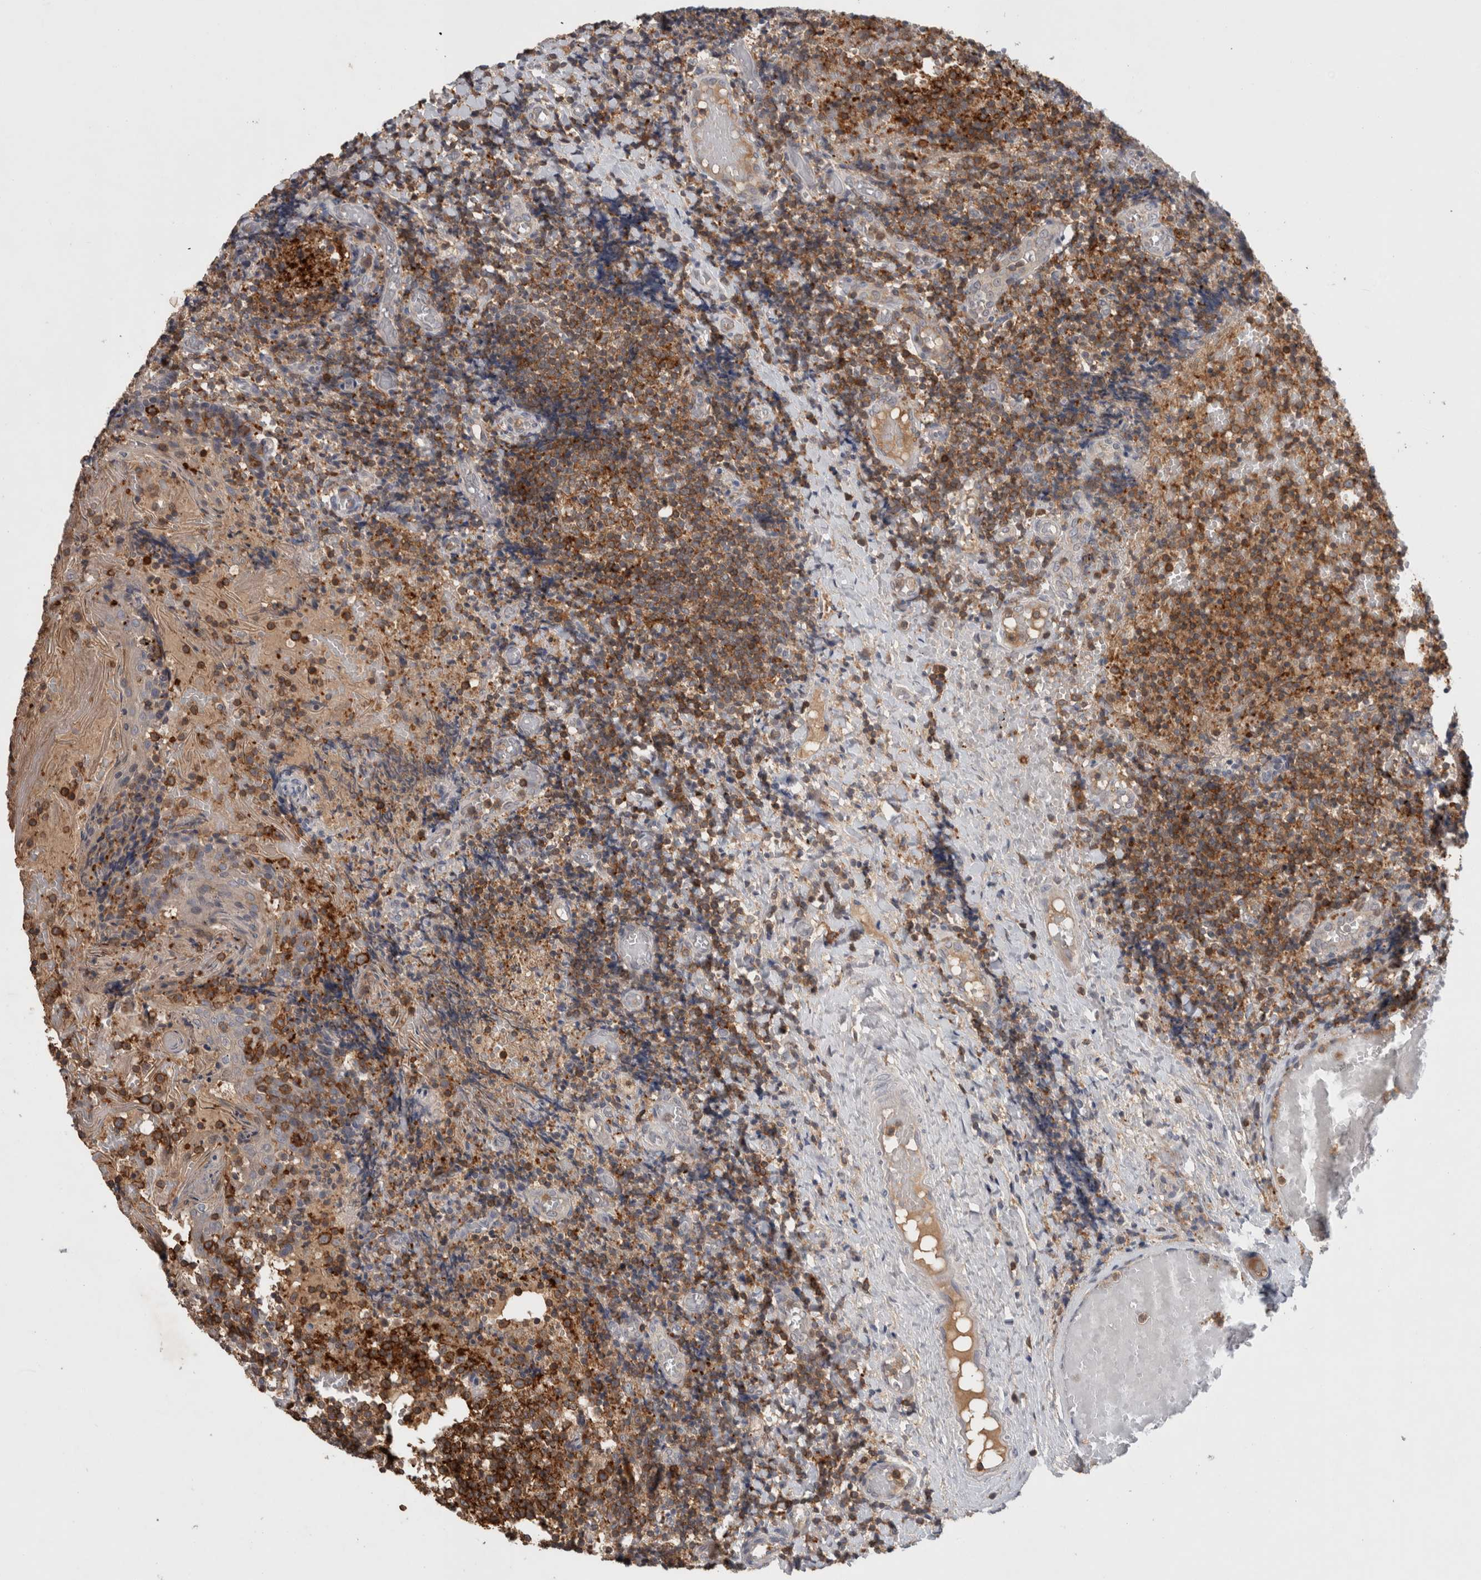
{"staining": {"intensity": "strong", "quantity": ">75%", "location": "cytoplasmic/membranous"}, "tissue": "tonsil", "cell_type": "Germinal center cells", "image_type": "normal", "snomed": [{"axis": "morphology", "description": "Normal tissue, NOS"}, {"axis": "topography", "description": "Tonsil"}], "caption": "DAB immunohistochemical staining of normal tonsil shows strong cytoplasmic/membranous protein expression in about >75% of germinal center cells. The protein of interest is stained brown, and the nuclei are stained in blue (DAB (3,3'-diaminobenzidine) IHC with brightfield microscopy, high magnification).", "gene": "GFRA2", "patient": {"sex": "female", "age": 19}}